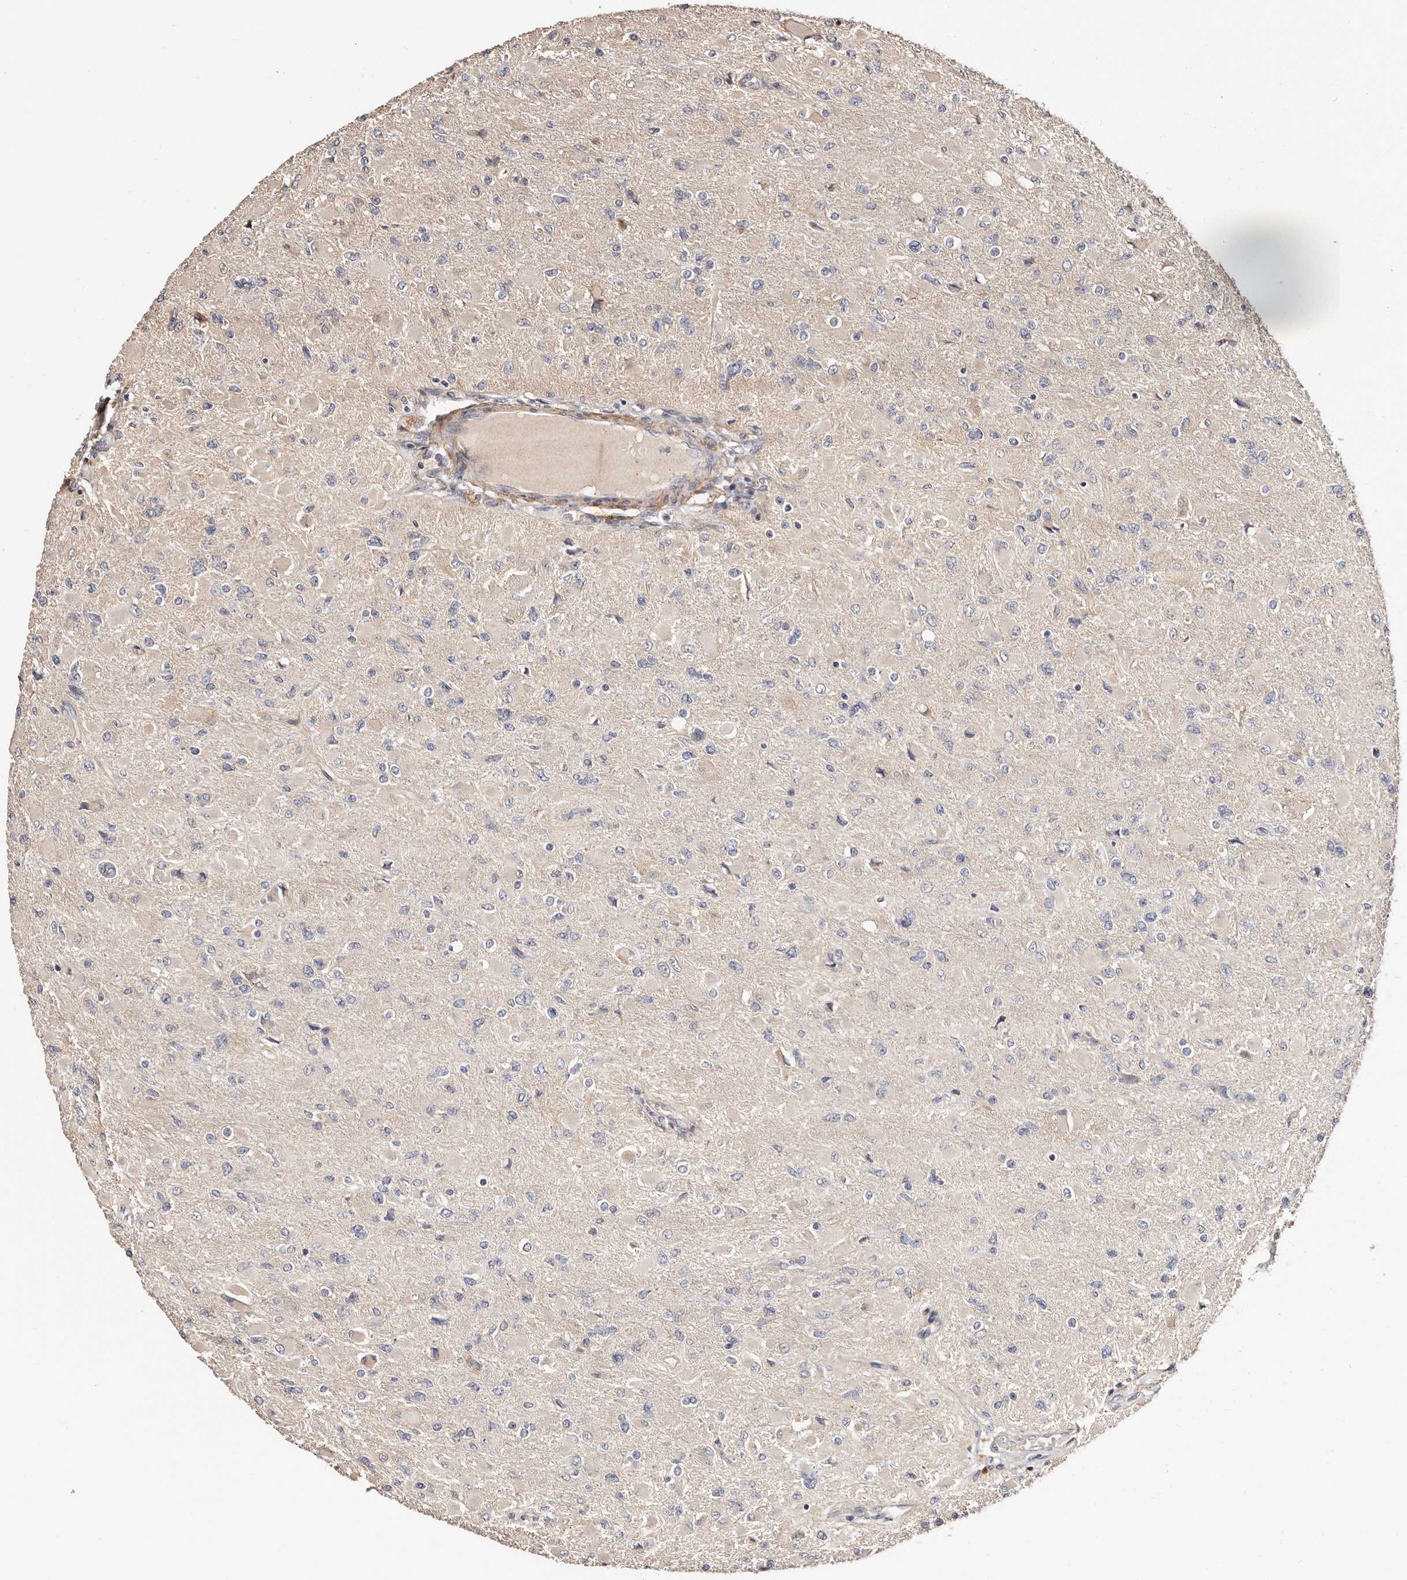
{"staining": {"intensity": "negative", "quantity": "none", "location": "none"}, "tissue": "glioma", "cell_type": "Tumor cells", "image_type": "cancer", "snomed": [{"axis": "morphology", "description": "Glioma, malignant, High grade"}, {"axis": "topography", "description": "Cerebral cortex"}], "caption": "Human glioma stained for a protein using immunohistochemistry exhibits no expression in tumor cells.", "gene": "TRIP13", "patient": {"sex": "female", "age": 36}}